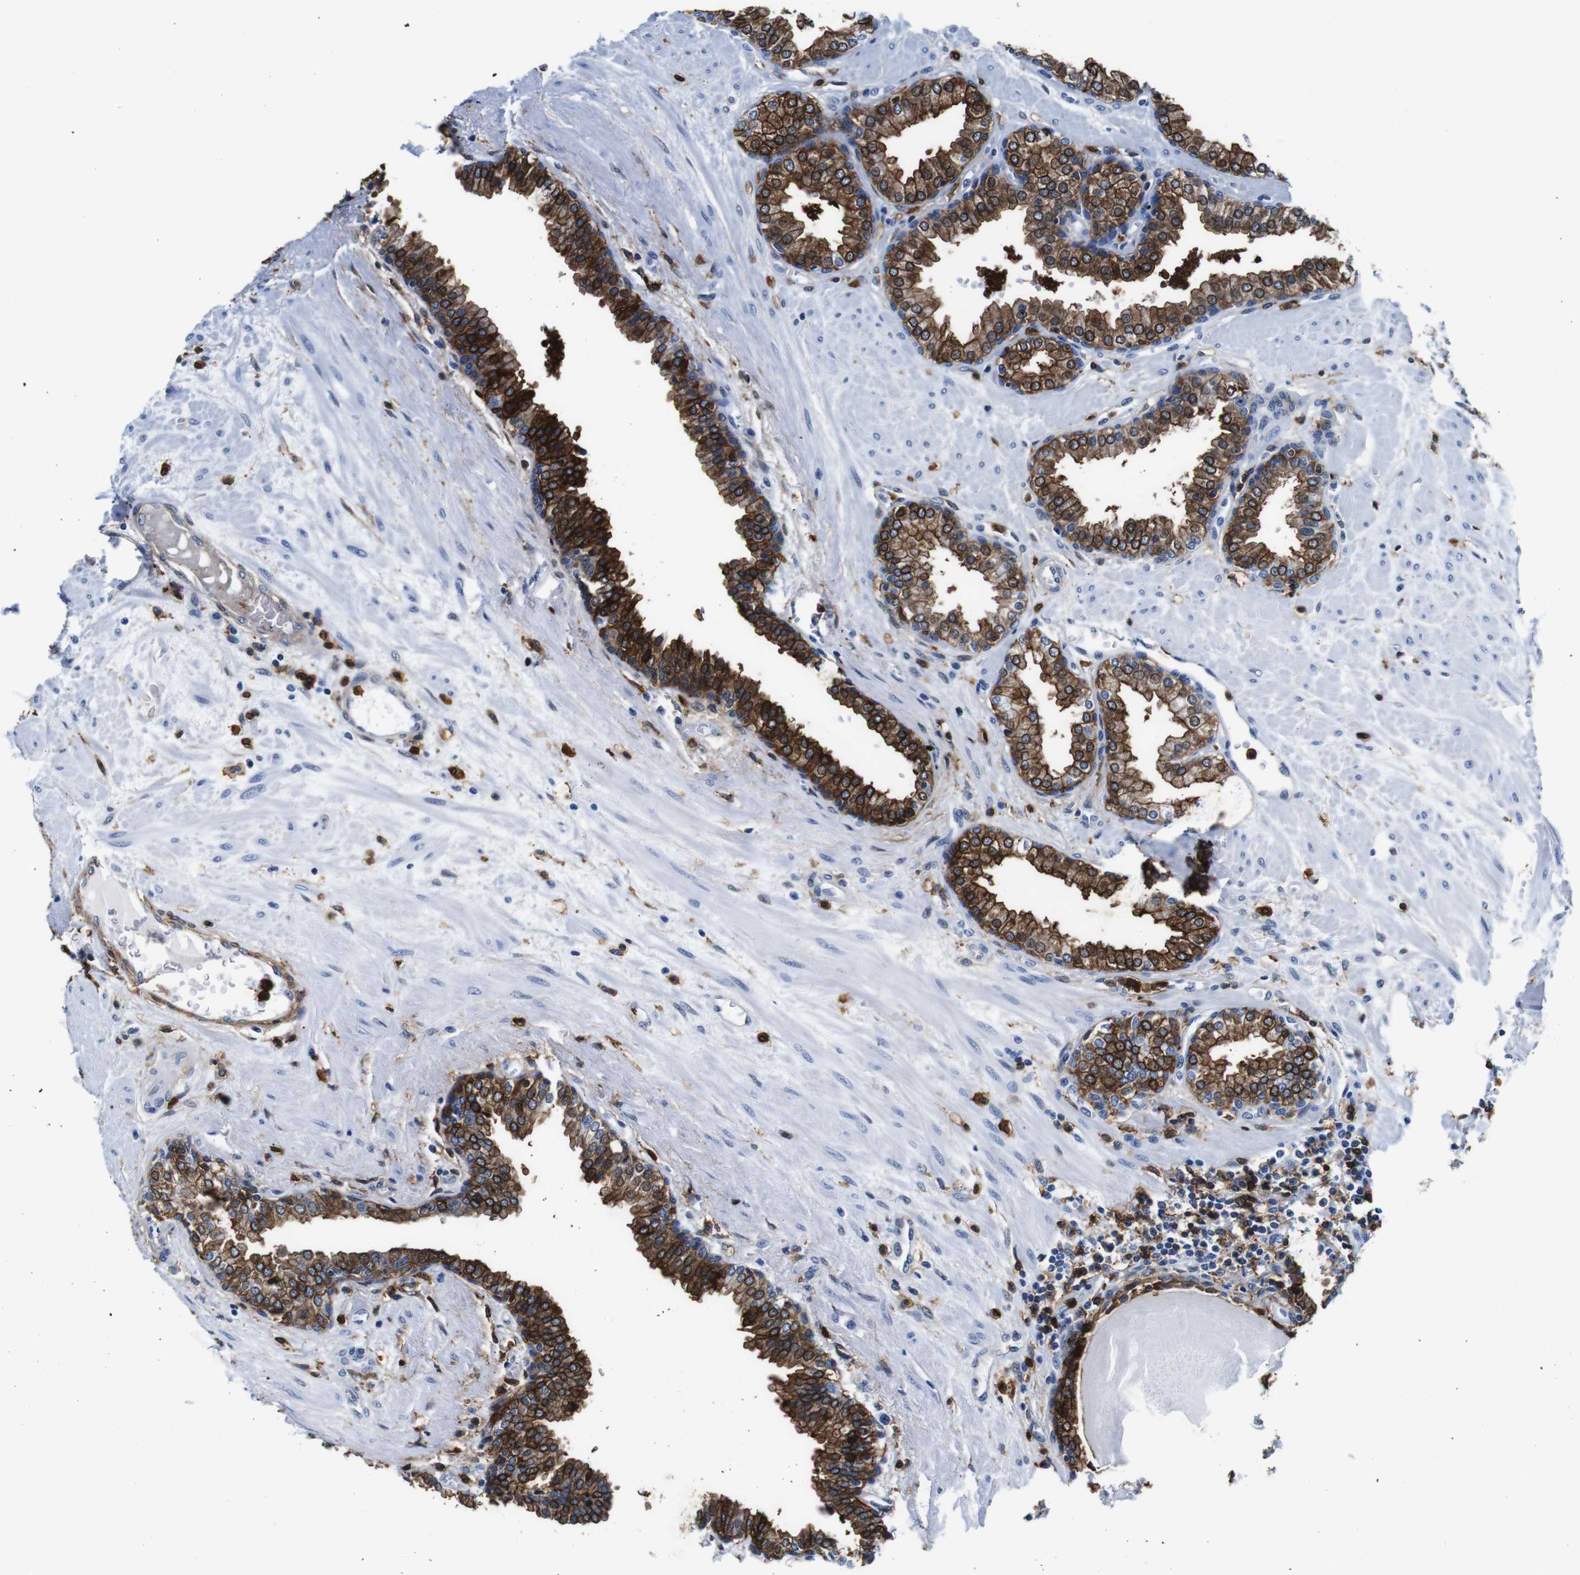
{"staining": {"intensity": "strong", "quantity": ">75%", "location": "cytoplasmic/membranous"}, "tissue": "prostate", "cell_type": "Glandular cells", "image_type": "normal", "snomed": [{"axis": "morphology", "description": "Normal tissue, NOS"}, {"axis": "topography", "description": "Prostate"}], "caption": "Protein staining displays strong cytoplasmic/membranous expression in about >75% of glandular cells in benign prostate.", "gene": "ANXA1", "patient": {"sex": "male", "age": 51}}